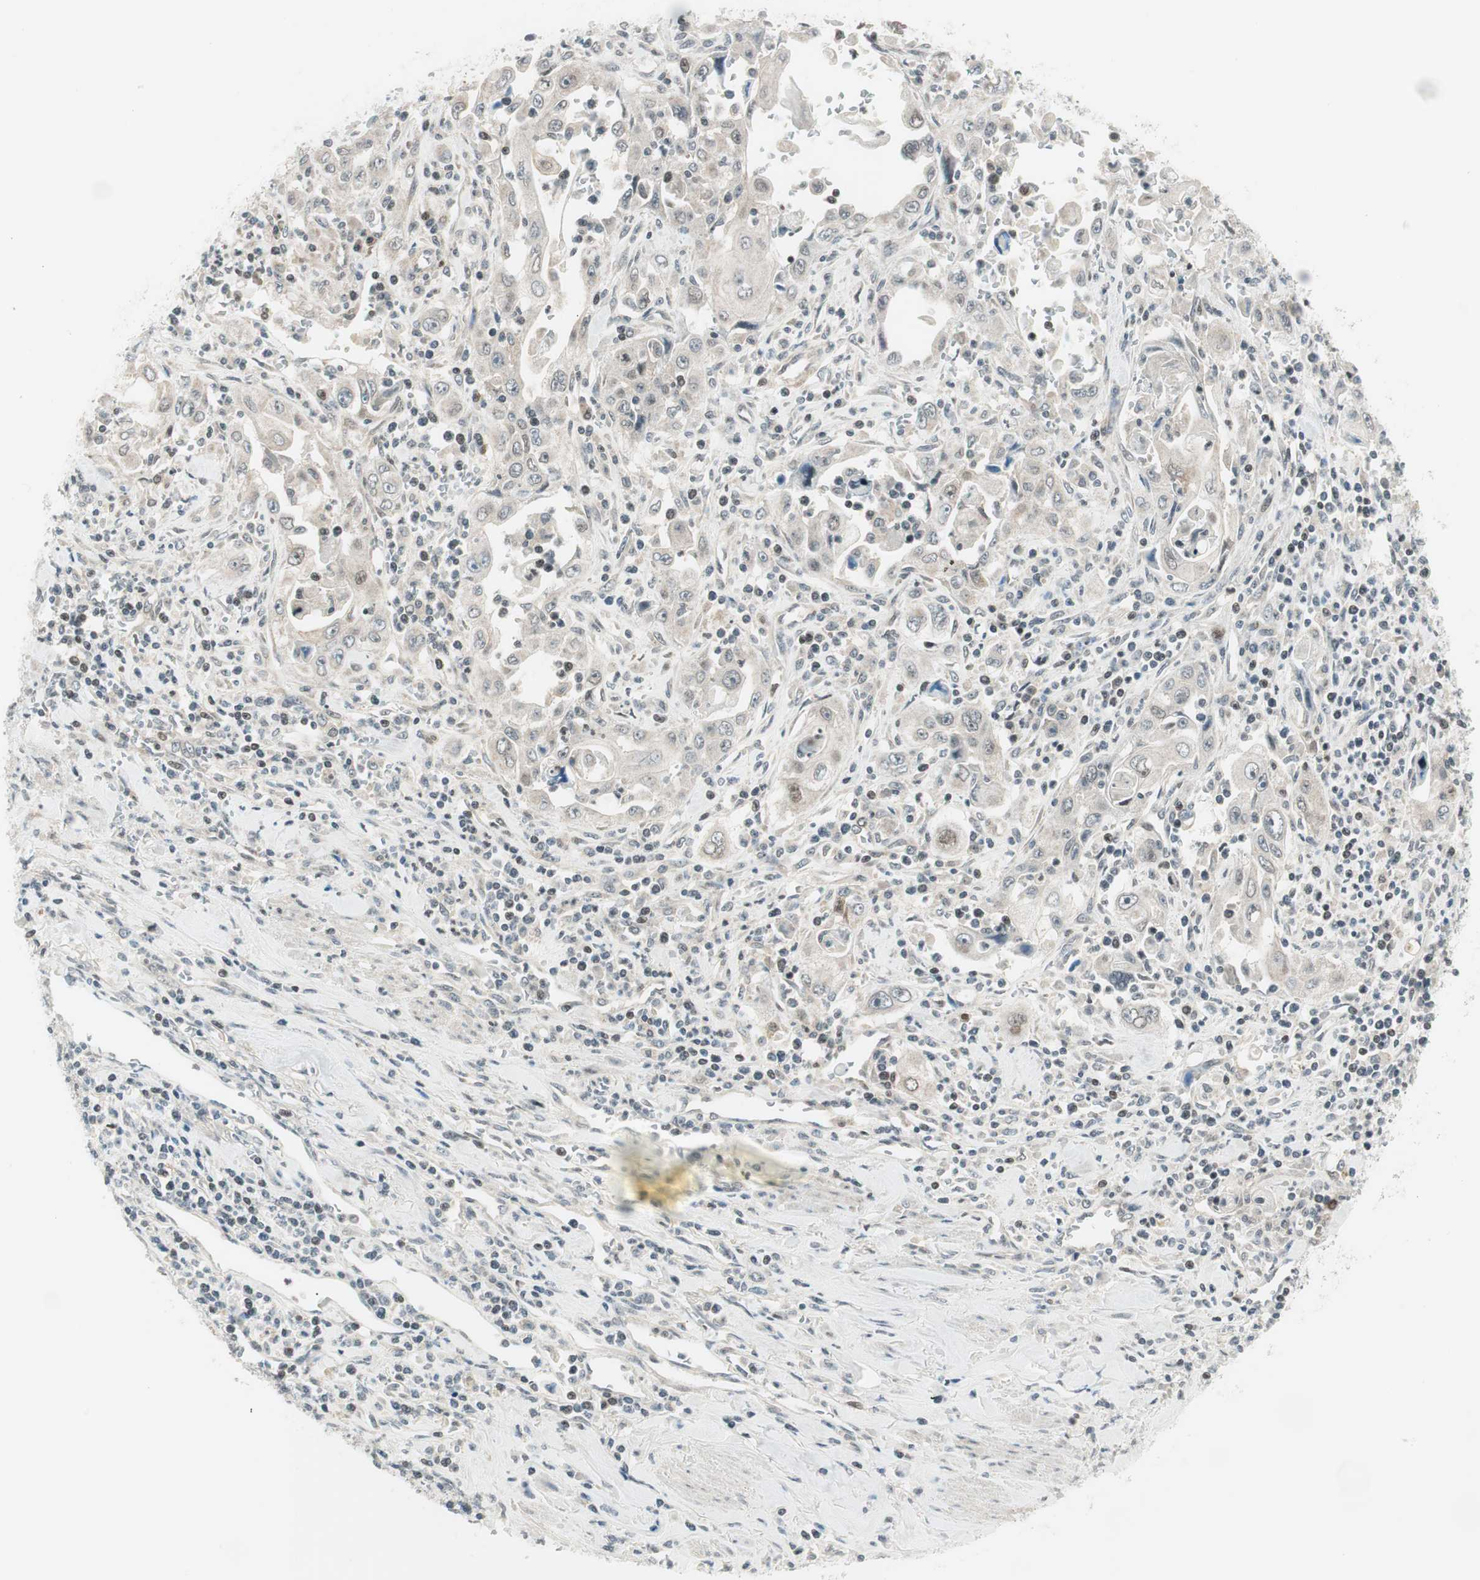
{"staining": {"intensity": "negative", "quantity": "none", "location": "none"}, "tissue": "pancreatic cancer", "cell_type": "Tumor cells", "image_type": "cancer", "snomed": [{"axis": "morphology", "description": "Adenocarcinoma, NOS"}, {"axis": "topography", "description": "Pancreas"}], "caption": "DAB immunohistochemical staining of human pancreatic cancer (adenocarcinoma) displays no significant positivity in tumor cells.", "gene": "TPT1", "patient": {"sex": "male", "age": 70}}